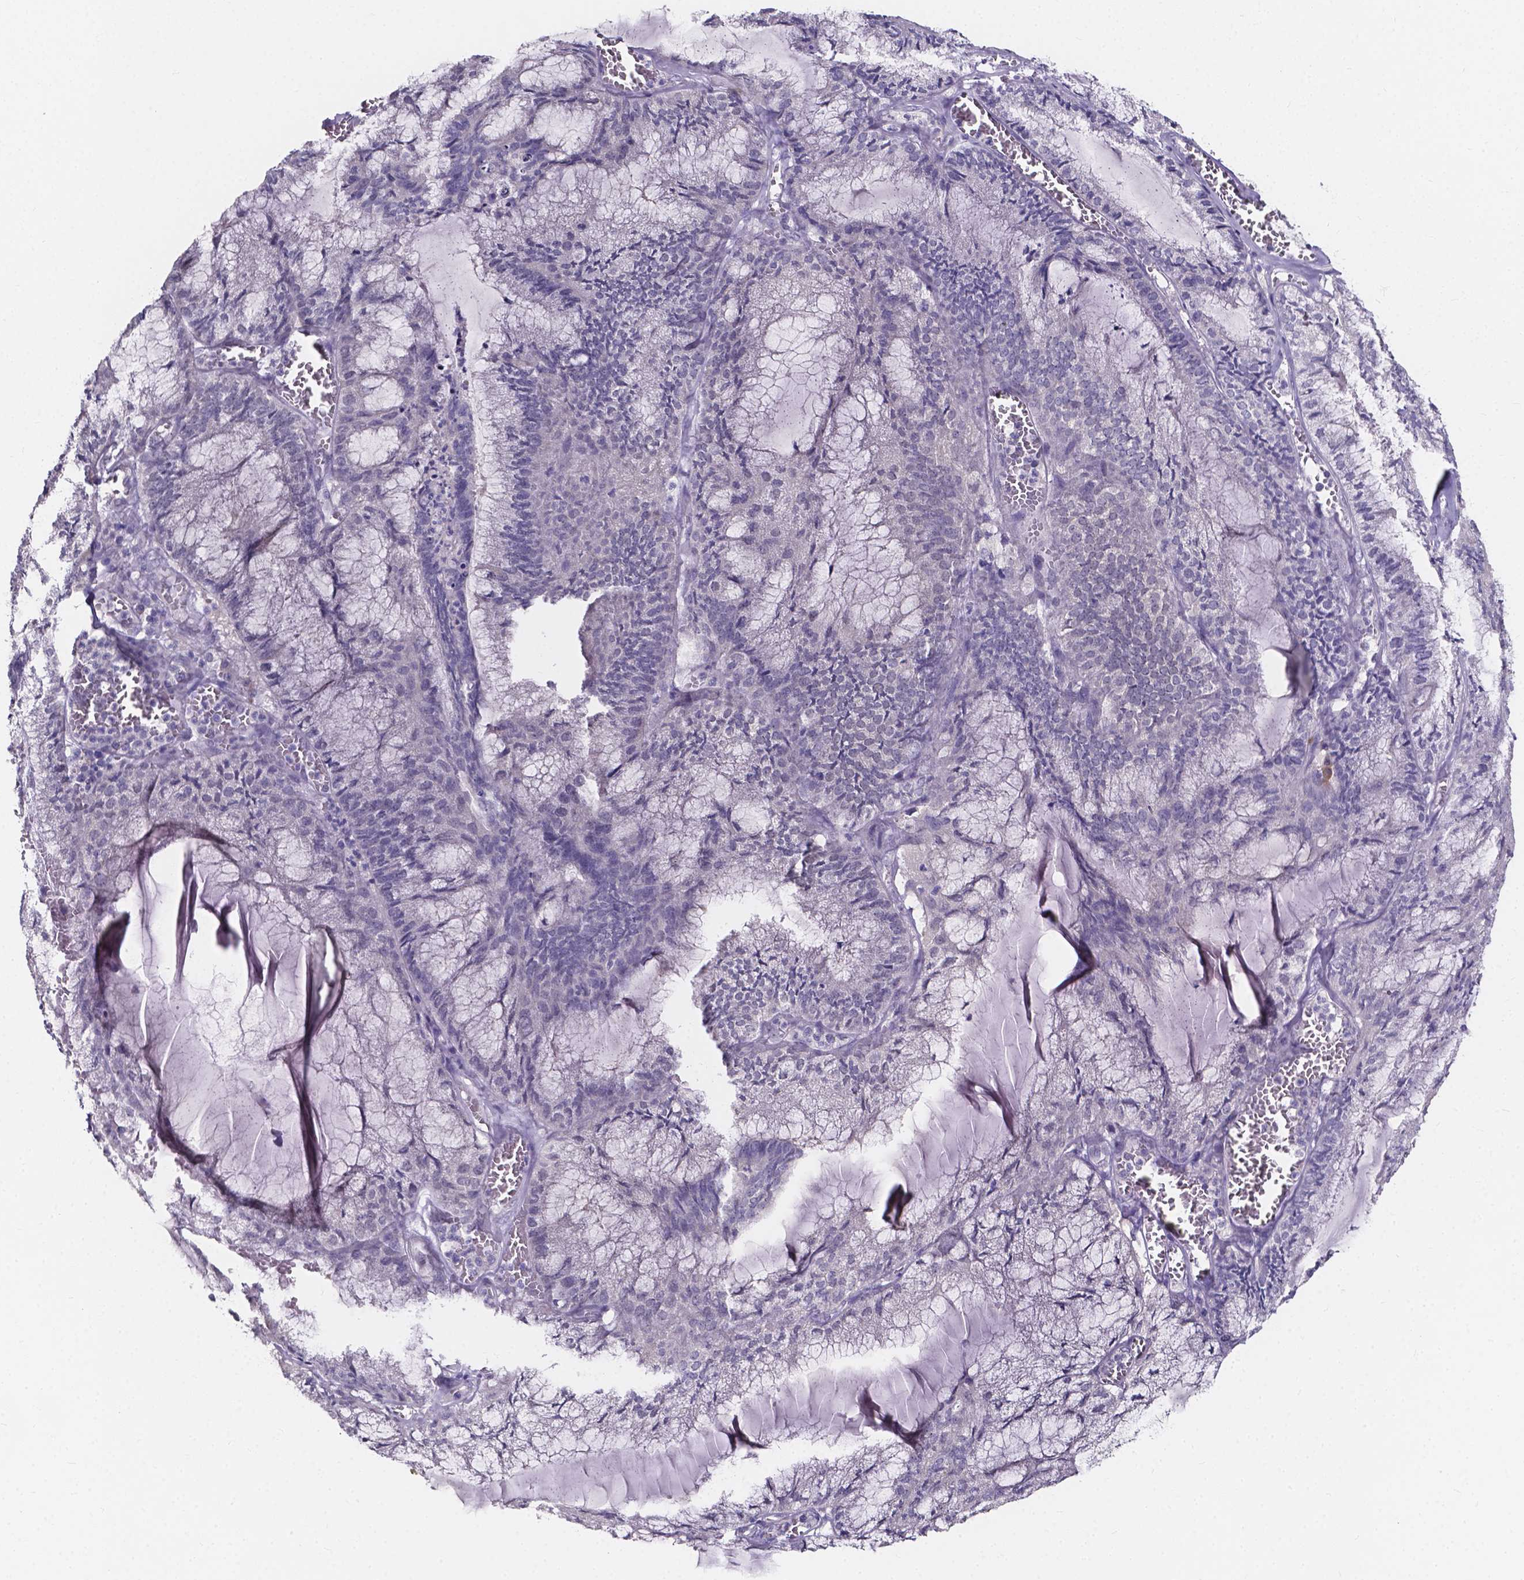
{"staining": {"intensity": "negative", "quantity": "none", "location": "none"}, "tissue": "endometrial cancer", "cell_type": "Tumor cells", "image_type": "cancer", "snomed": [{"axis": "morphology", "description": "Carcinoma, NOS"}, {"axis": "topography", "description": "Endometrium"}], "caption": "A high-resolution micrograph shows IHC staining of carcinoma (endometrial), which demonstrates no significant positivity in tumor cells. (DAB IHC visualized using brightfield microscopy, high magnification).", "gene": "SPOCD1", "patient": {"sex": "female", "age": 62}}